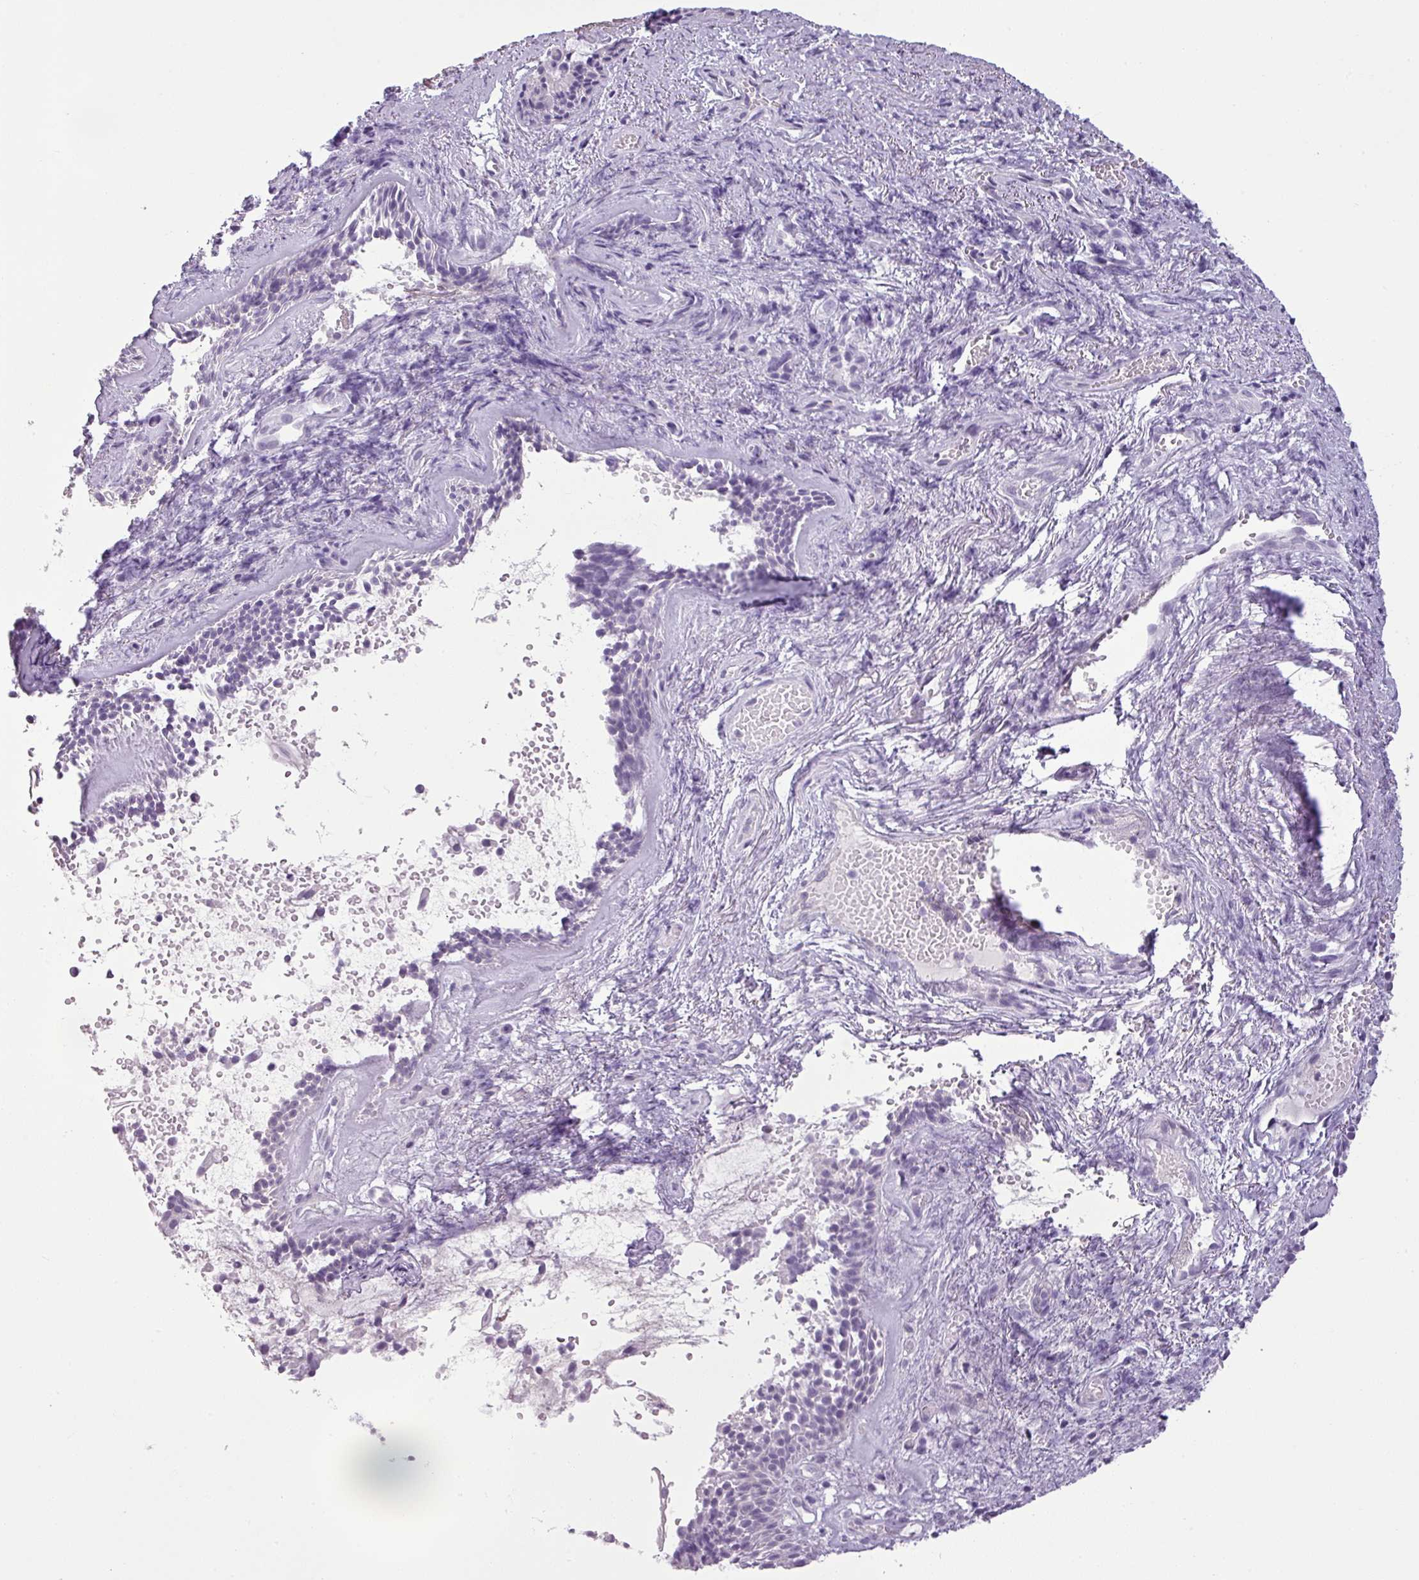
{"staining": {"intensity": "negative", "quantity": "none", "location": "none"}, "tissue": "nasopharynx", "cell_type": "Respiratory epithelial cells", "image_type": "normal", "snomed": [{"axis": "morphology", "description": "Normal tissue, NOS"}, {"axis": "topography", "description": "Cartilage tissue"}, {"axis": "topography", "description": "Nasopharynx"}, {"axis": "topography", "description": "Thyroid gland"}], "caption": "Immunohistochemistry (IHC) histopathology image of benign nasopharynx: nasopharynx stained with DAB exhibits no significant protein expression in respiratory epithelial cells.", "gene": "CDH16", "patient": {"sex": "male", "age": 63}}